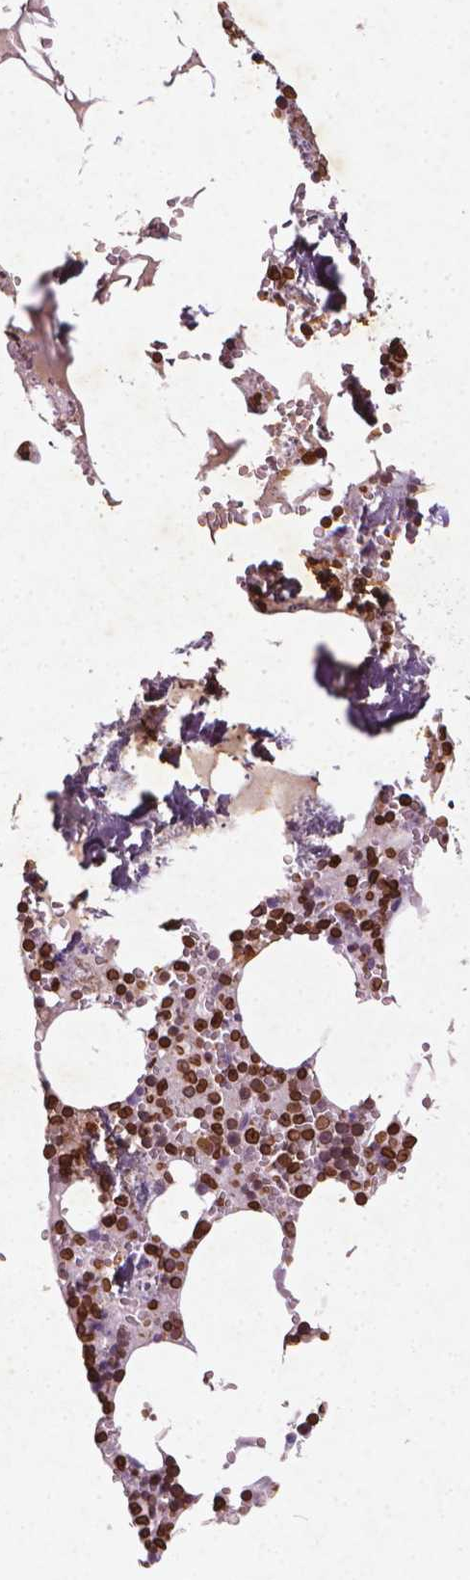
{"staining": {"intensity": "strong", "quantity": ">75%", "location": "cytoplasmic/membranous,nuclear"}, "tissue": "bone marrow", "cell_type": "Hematopoietic cells", "image_type": "normal", "snomed": [{"axis": "morphology", "description": "Normal tissue, NOS"}, {"axis": "topography", "description": "Bone marrow"}], "caption": "Immunohistochemistry (IHC) staining of benign bone marrow, which reveals high levels of strong cytoplasmic/membranous,nuclear positivity in approximately >75% of hematopoietic cells indicating strong cytoplasmic/membranous,nuclear protein expression. The staining was performed using DAB (3,3'-diaminobenzidine) (brown) for protein detection and nuclei were counterstained in hematoxylin (blue).", "gene": "LMNB1", "patient": {"sex": "male", "age": 54}}